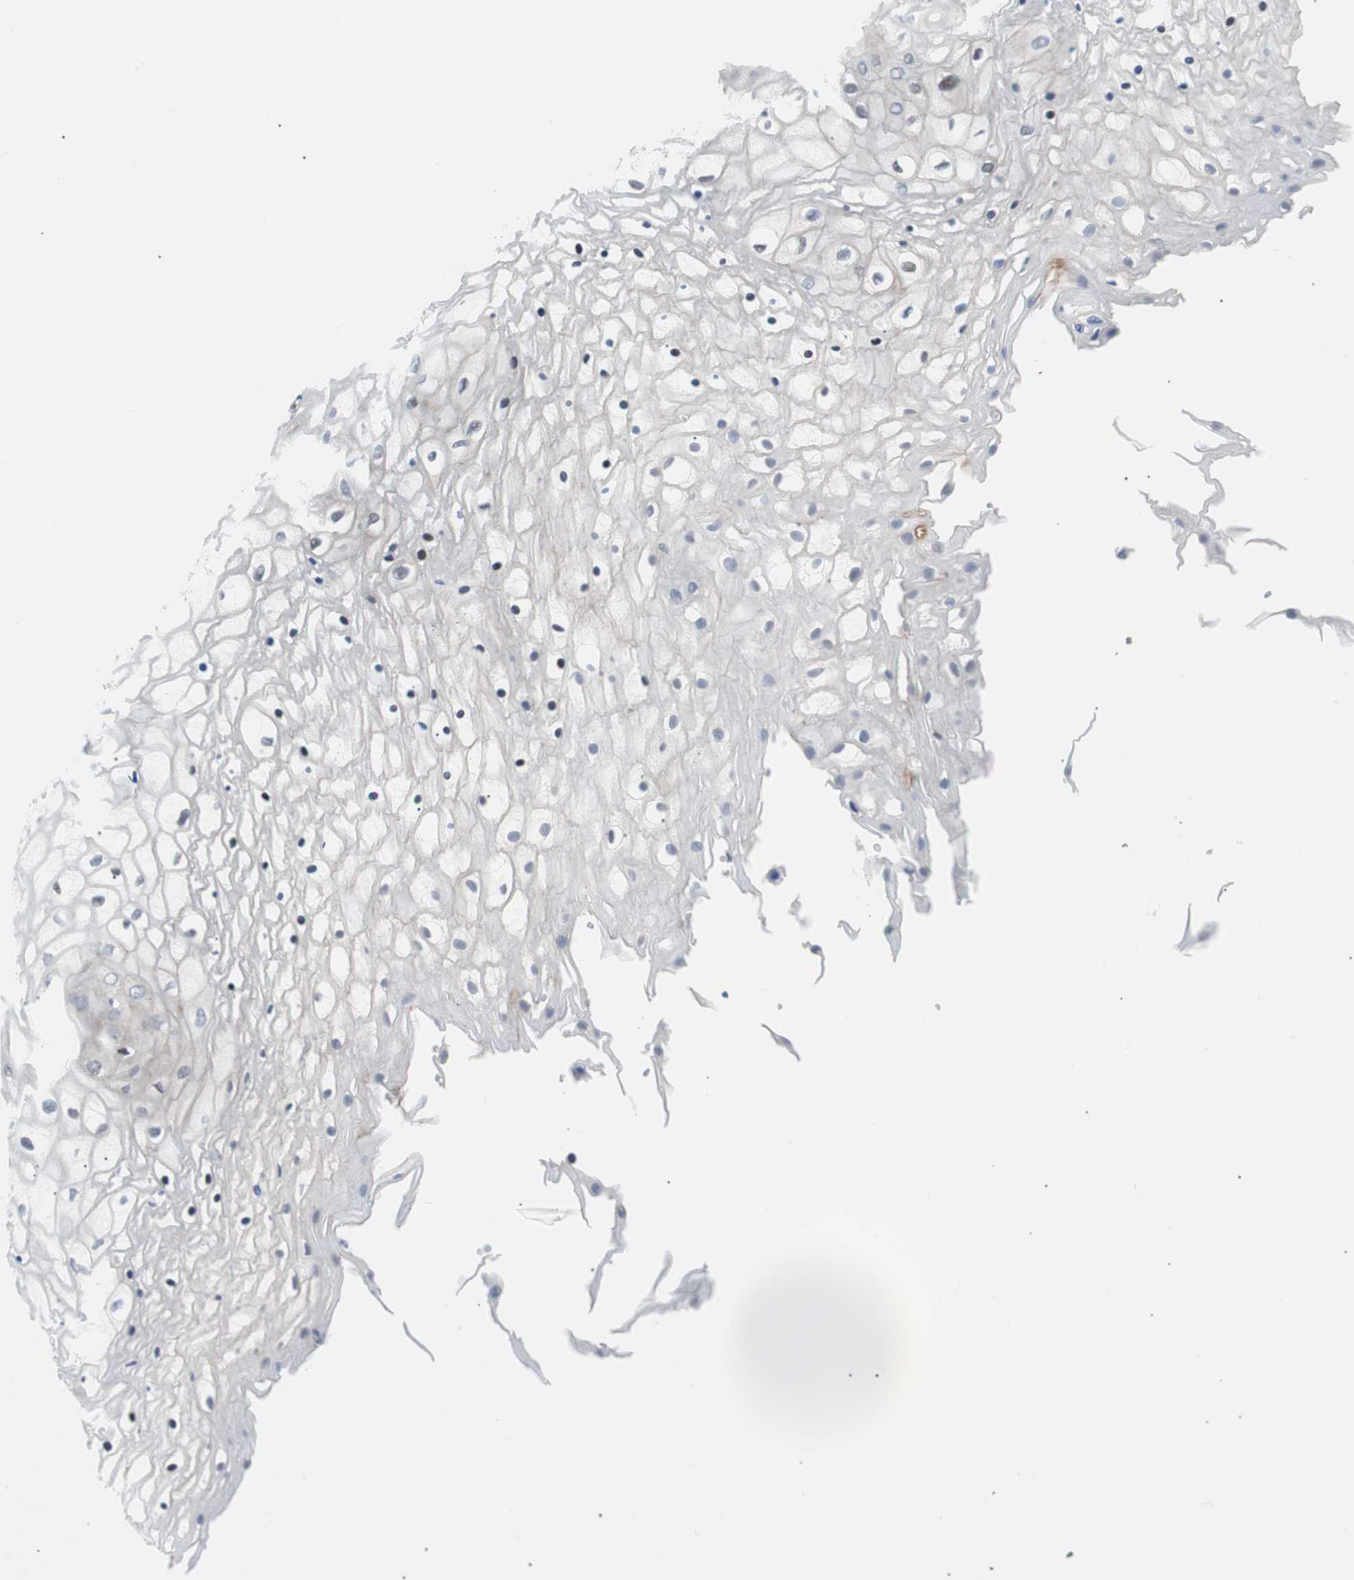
{"staining": {"intensity": "moderate", "quantity": "<25%", "location": "nuclear"}, "tissue": "vagina", "cell_type": "Squamous epithelial cells", "image_type": "normal", "snomed": [{"axis": "morphology", "description": "Normal tissue, NOS"}, {"axis": "topography", "description": "Vagina"}], "caption": "DAB (3,3'-diaminobenzidine) immunohistochemical staining of benign human vagina displays moderate nuclear protein expression in approximately <25% of squamous epithelial cells.", "gene": "MAP2K4", "patient": {"sex": "female", "age": 34}}